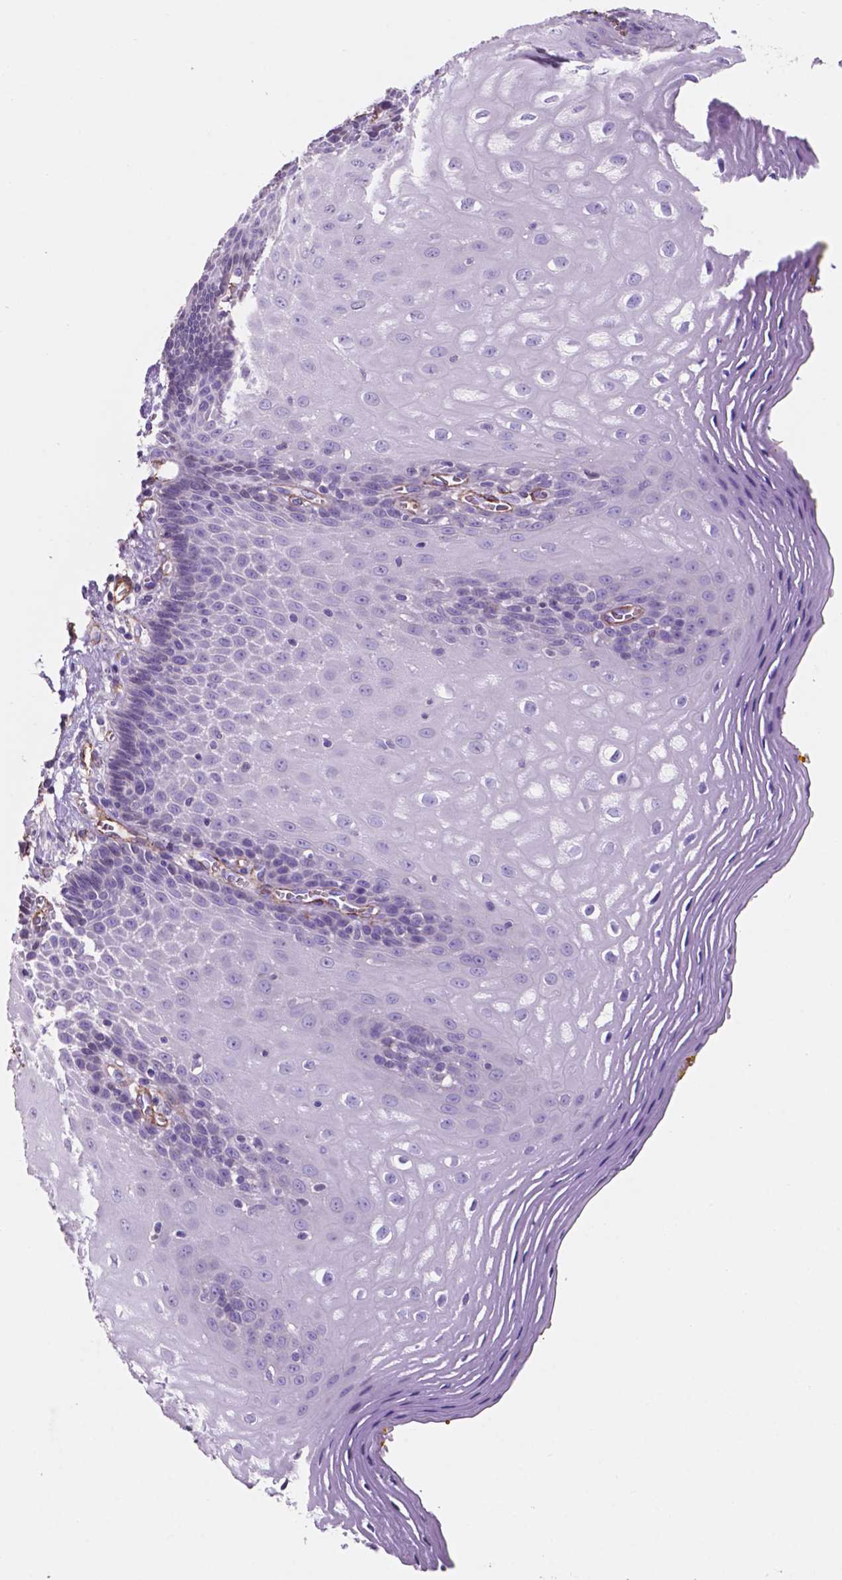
{"staining": {"intensity": "negative", "quantity": "none", "location": "none"}, "tissue": "esophagus", "cell_type": "Squamous epithelial cells", "image_type": "normal", "snomed": [{"axis": "morphology", "description": "Normal tissue, NOS"}, {"axis": "topography", "description": "Esophagus"}], "caption": "Immunohistochemistry (IHC) of benign human esophagus exhibits no staining in squamous epithelial cells. Nuclei are stained in blue.", "gene": "TOR2A", "patient": {"sex": "female", "age": 68}}